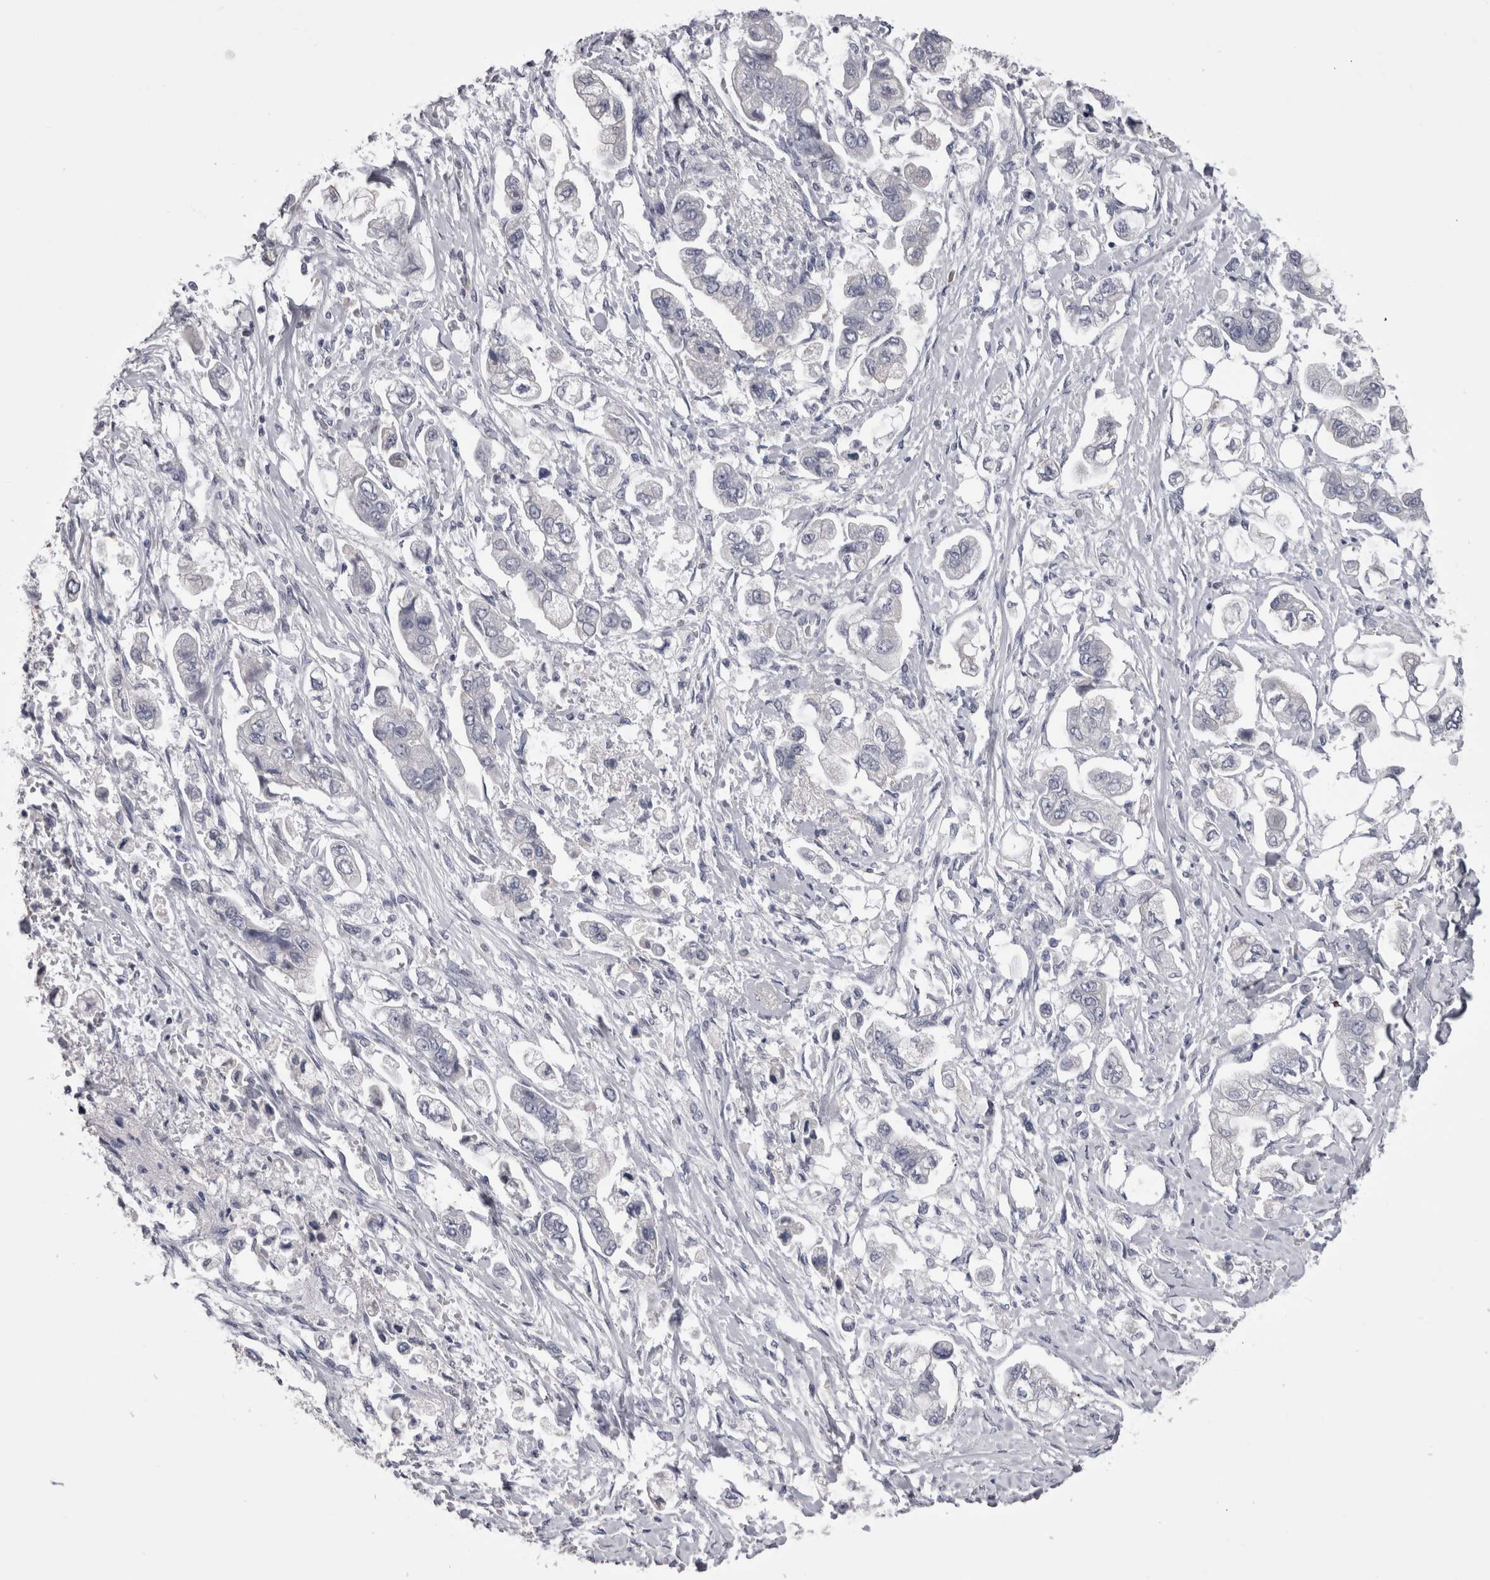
{"staining": {"intensity": "negative", "quantity": "none", "location": "none"}, "tissue": "stomach cancer", "cell_type": "Tumor cells", "image_type": "cancer", "snomed": [{"axis": "morphology", "description": "Adenocarcinoma, NOS"}, {"axis": "topography", "description": "Stomach"}], "caption": "IHC image of adenocarcinoma (stomach) stained for a protein (brown), which displays no expression in tumor cells.", "gene": "CDHR5", "patient": {"sex": "male", "age": 62}}